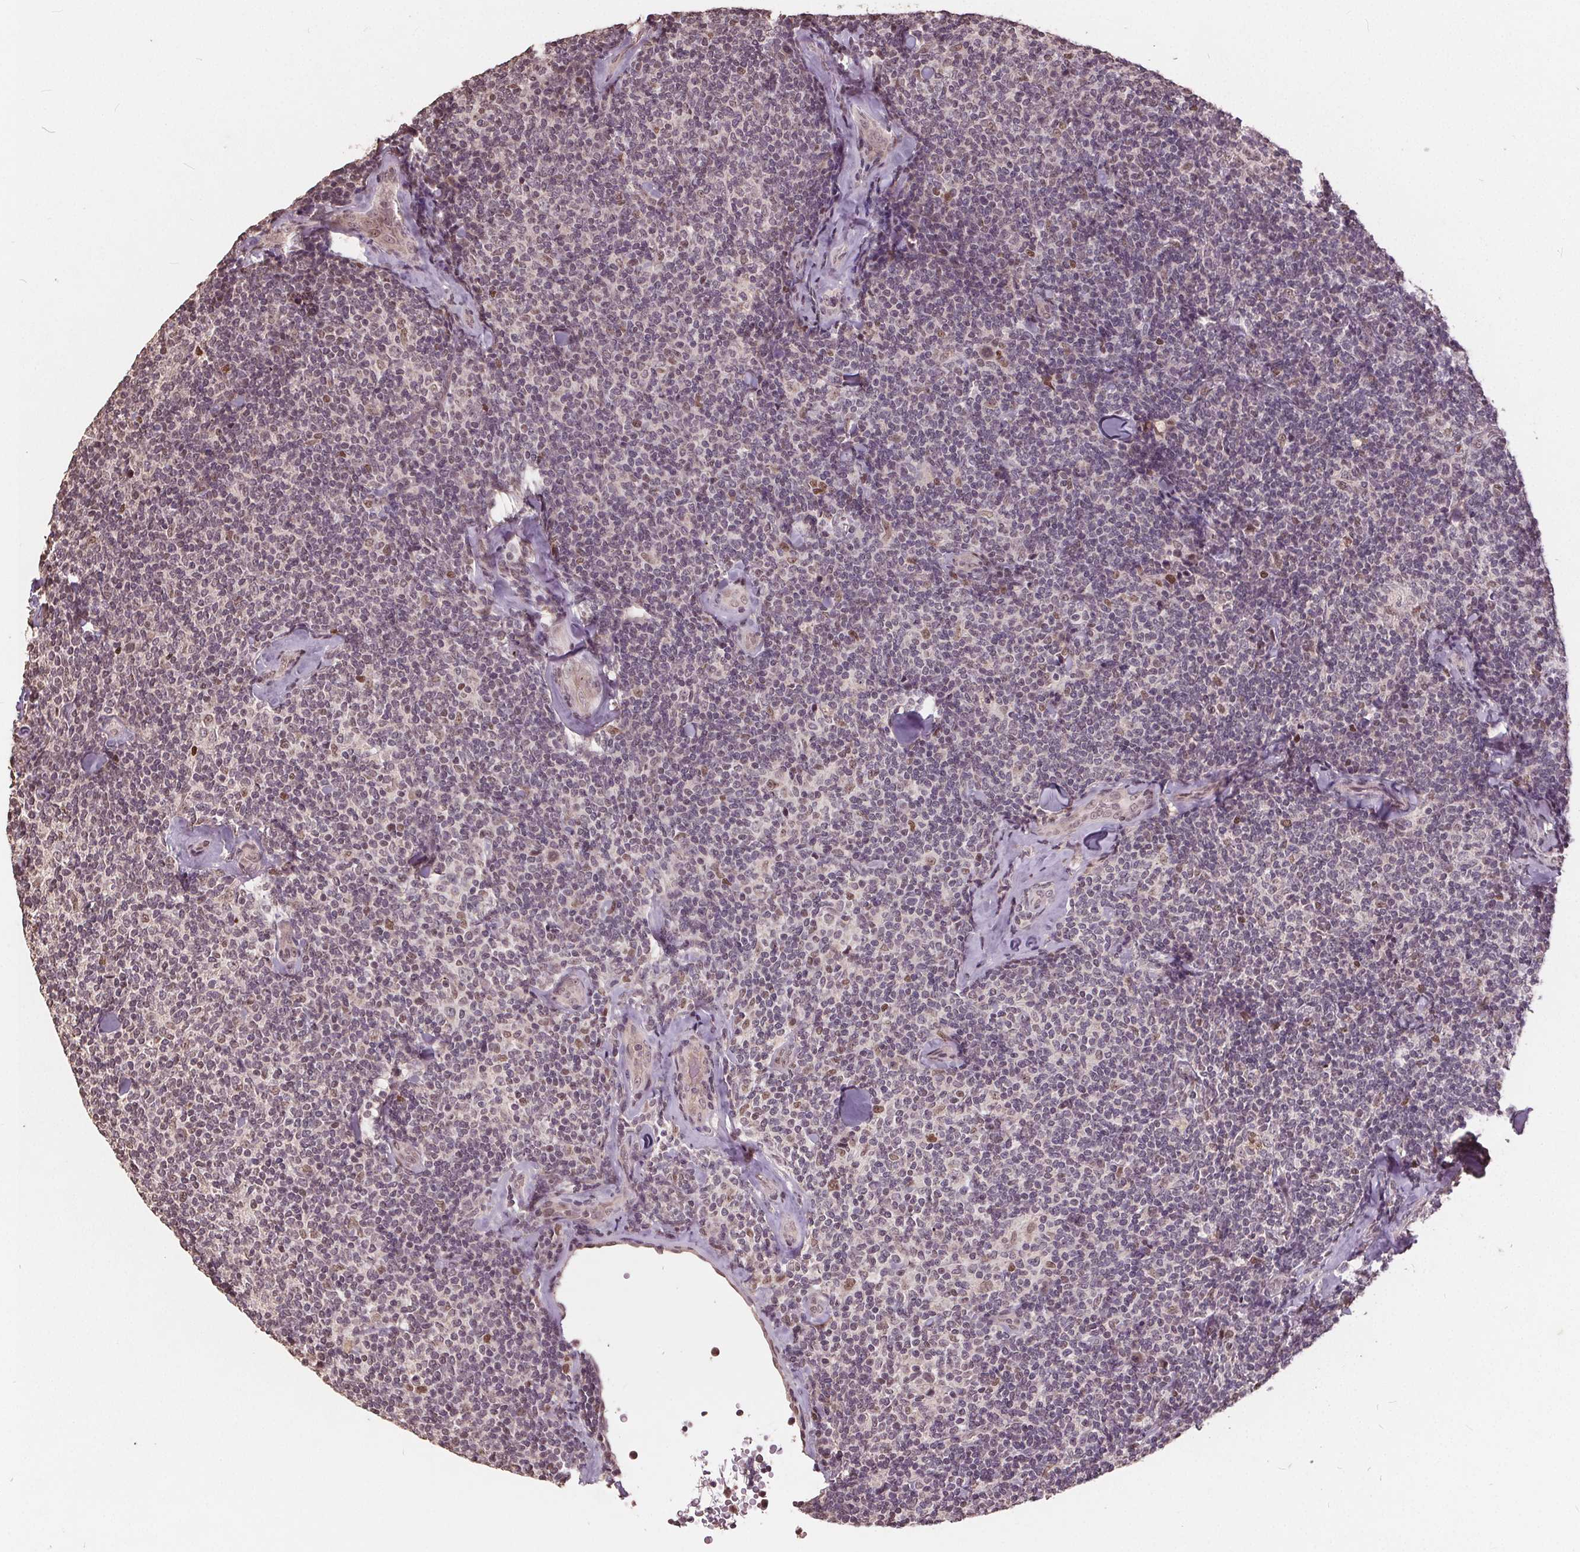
{"staining": {"intensity": "negative", "quantity": "none", "location": "none"}, "tissue": "lymphoma", "cell_type": "Tumor cells", "image_type": "cancer", "snomed": [{"axis": "morphology", "description": "Malignant lymphoma, non-Hodgkin's type, Low grade"}, {"axis": "topography", "description": "Lymph node"}], "caption": "Low-grade malignant lymphoma, non-Hodgkin's type stained for a protein using immunohistochemistry (IHC) exhibits no positivity tumor cells.", "gene": "DNMT3B", "patient": {"sex": "female", "age": 56}}